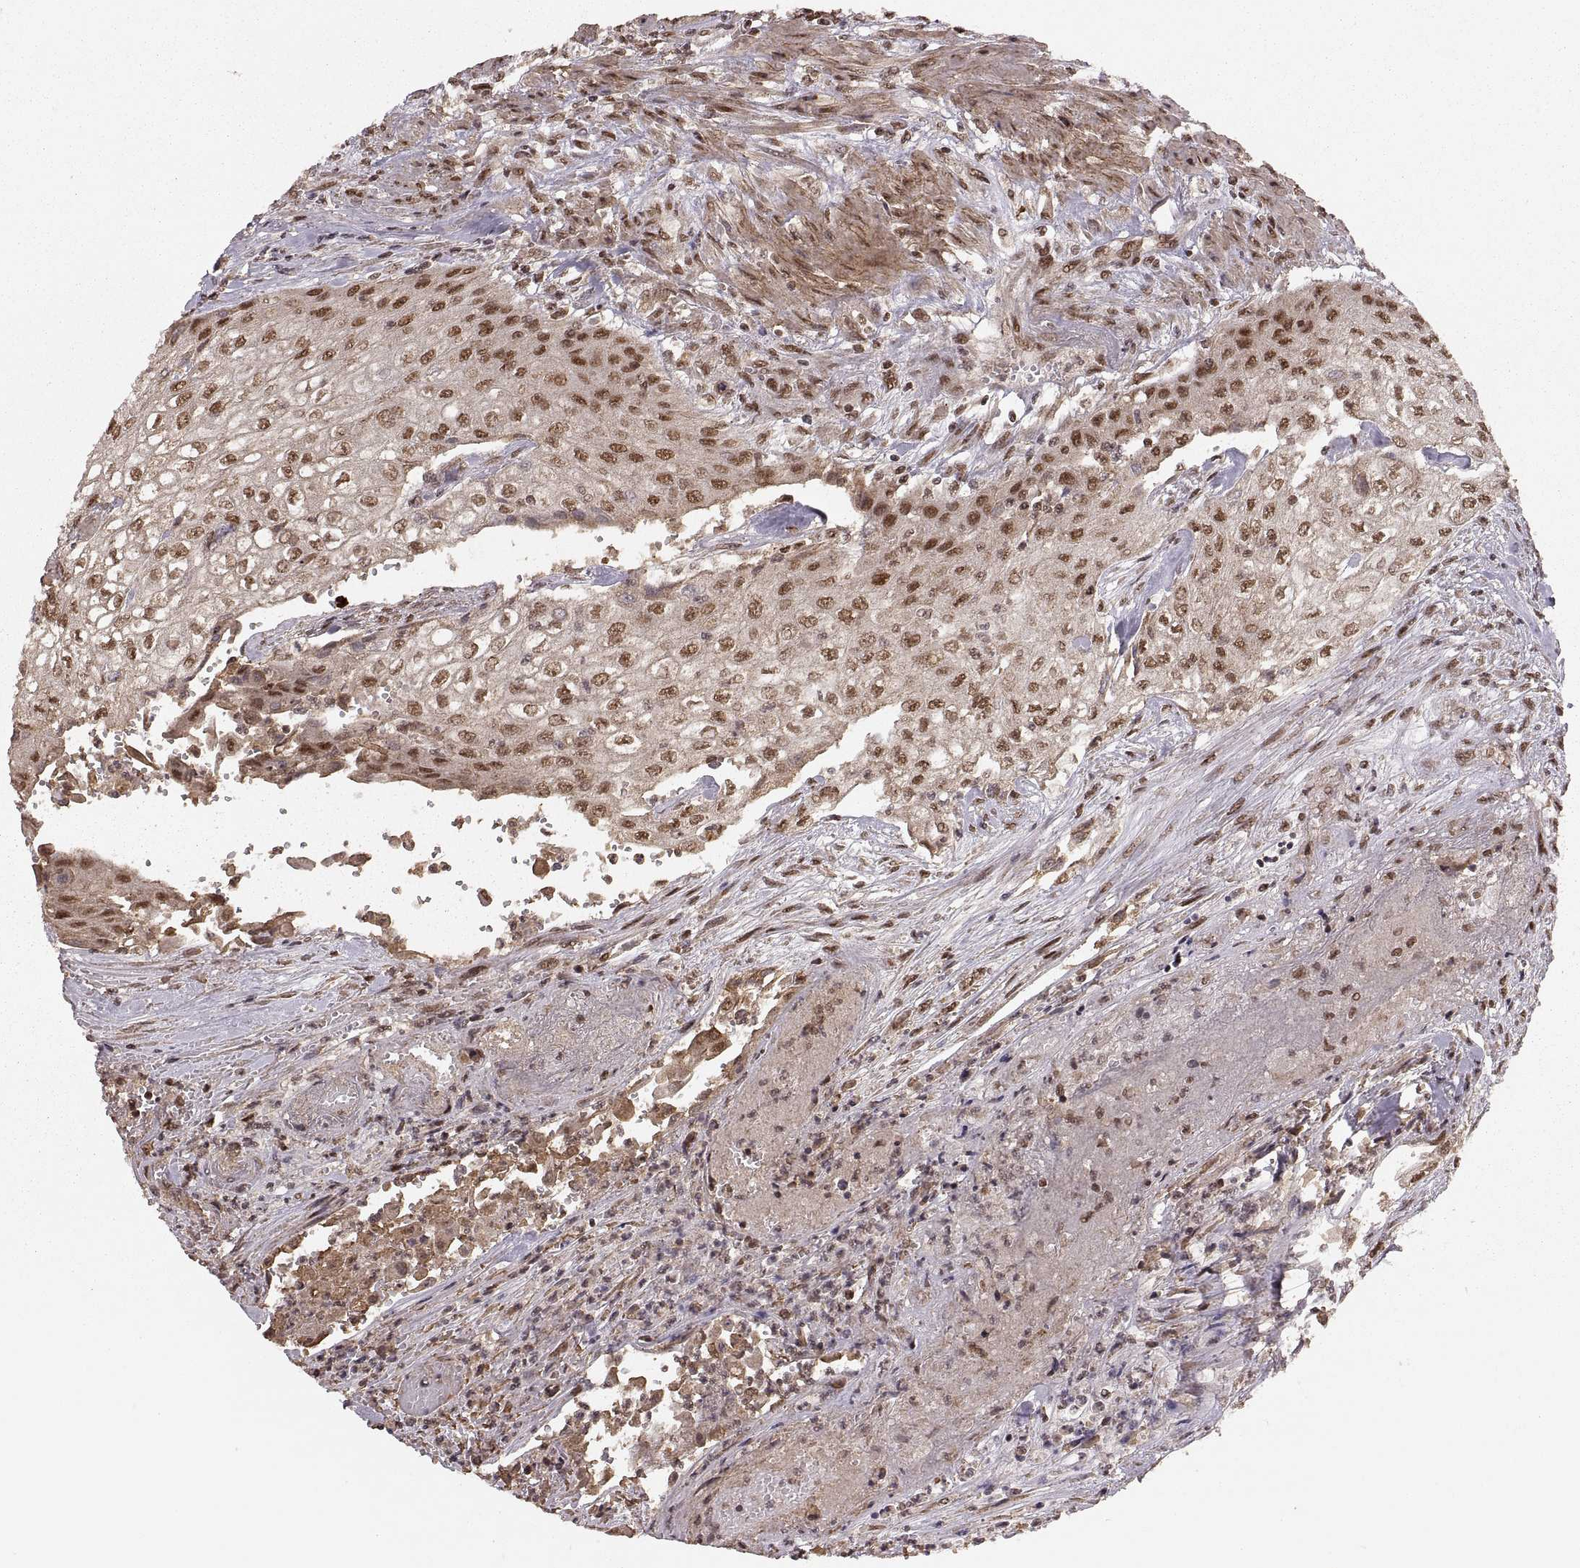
{"staining": {"intensity": "moderate", "quantity": ">75%", "location": "cytoplasmic/membranous,nuclear"}, "tissue": "urothelial cancer", "cell_type": "Tumor cells", "image_type": "cancer", "snomed": [{"axis": "morphology", "description": "Urothelial carcinoma, High grade"}, {"axis": "topography", "description": "Urinary bladder"}], "caption": "Protein staining of urothelial carcinoma (high-grade) tissue shows moderate cytoplasmic/membranous and nuclear positivity in approximately >75% of tumor cells.", "gene": "RFT1", "patient": {"sex": "male", "age": 62}}